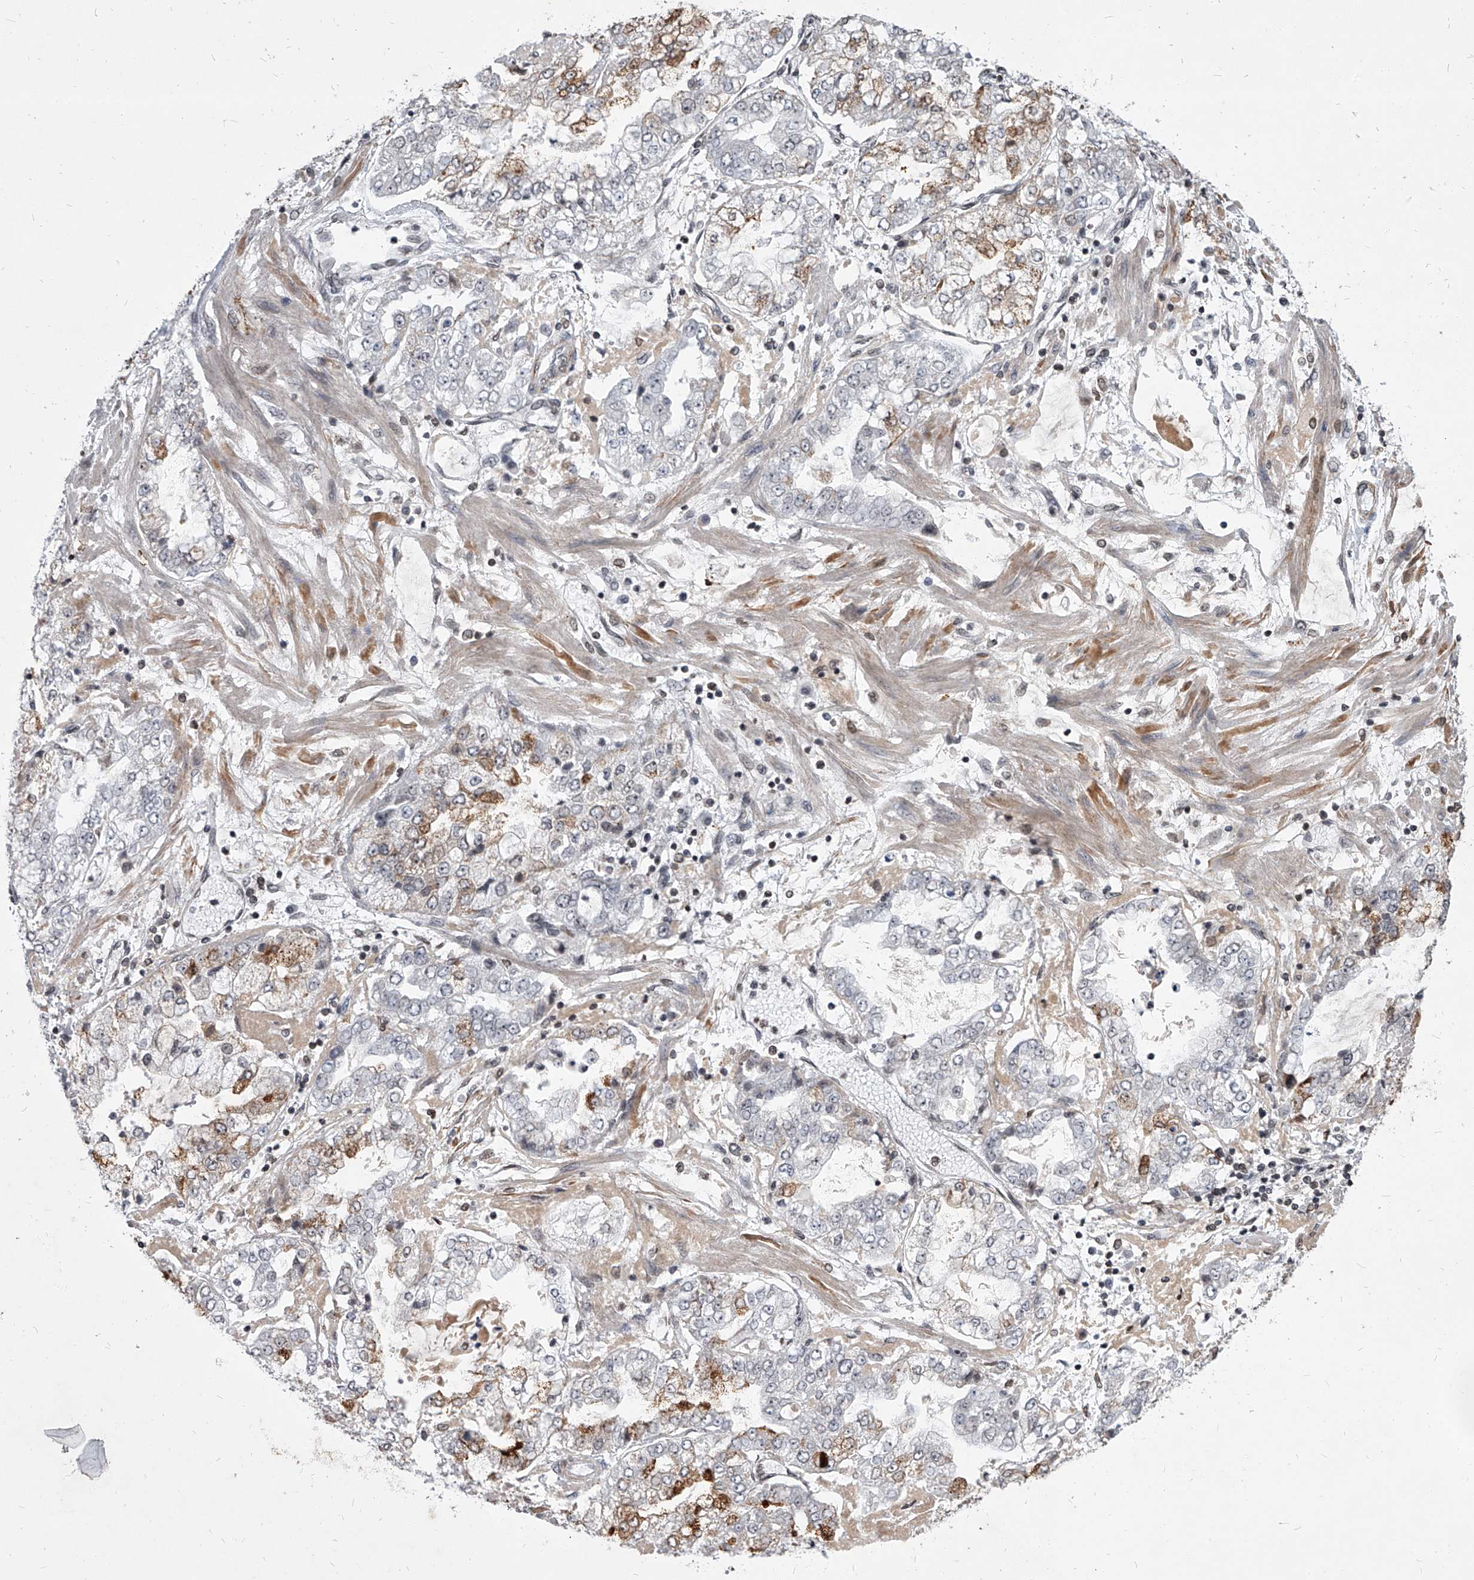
{"staining": {"intensity": "moderate", "quantity": "<25%", "location": "cytoplasmic/membranous"}, "tissue": "stomach cancer", "cell_type": "Tumor cells", "image_type": "cancer", "snomed": [{"axis": "morphology", "description": "Adenocarcinoma, NOS"}, {"axis": "topography", "description": "Stomach"}], "caption": "Adenocarcinoma (stomach) tissue demonstrates moderate cytoplasmic/membranous staining in approximately <25% of tumor cells", "gene": "PPIL4", "patient": {"sex": "male", "age": 76}}